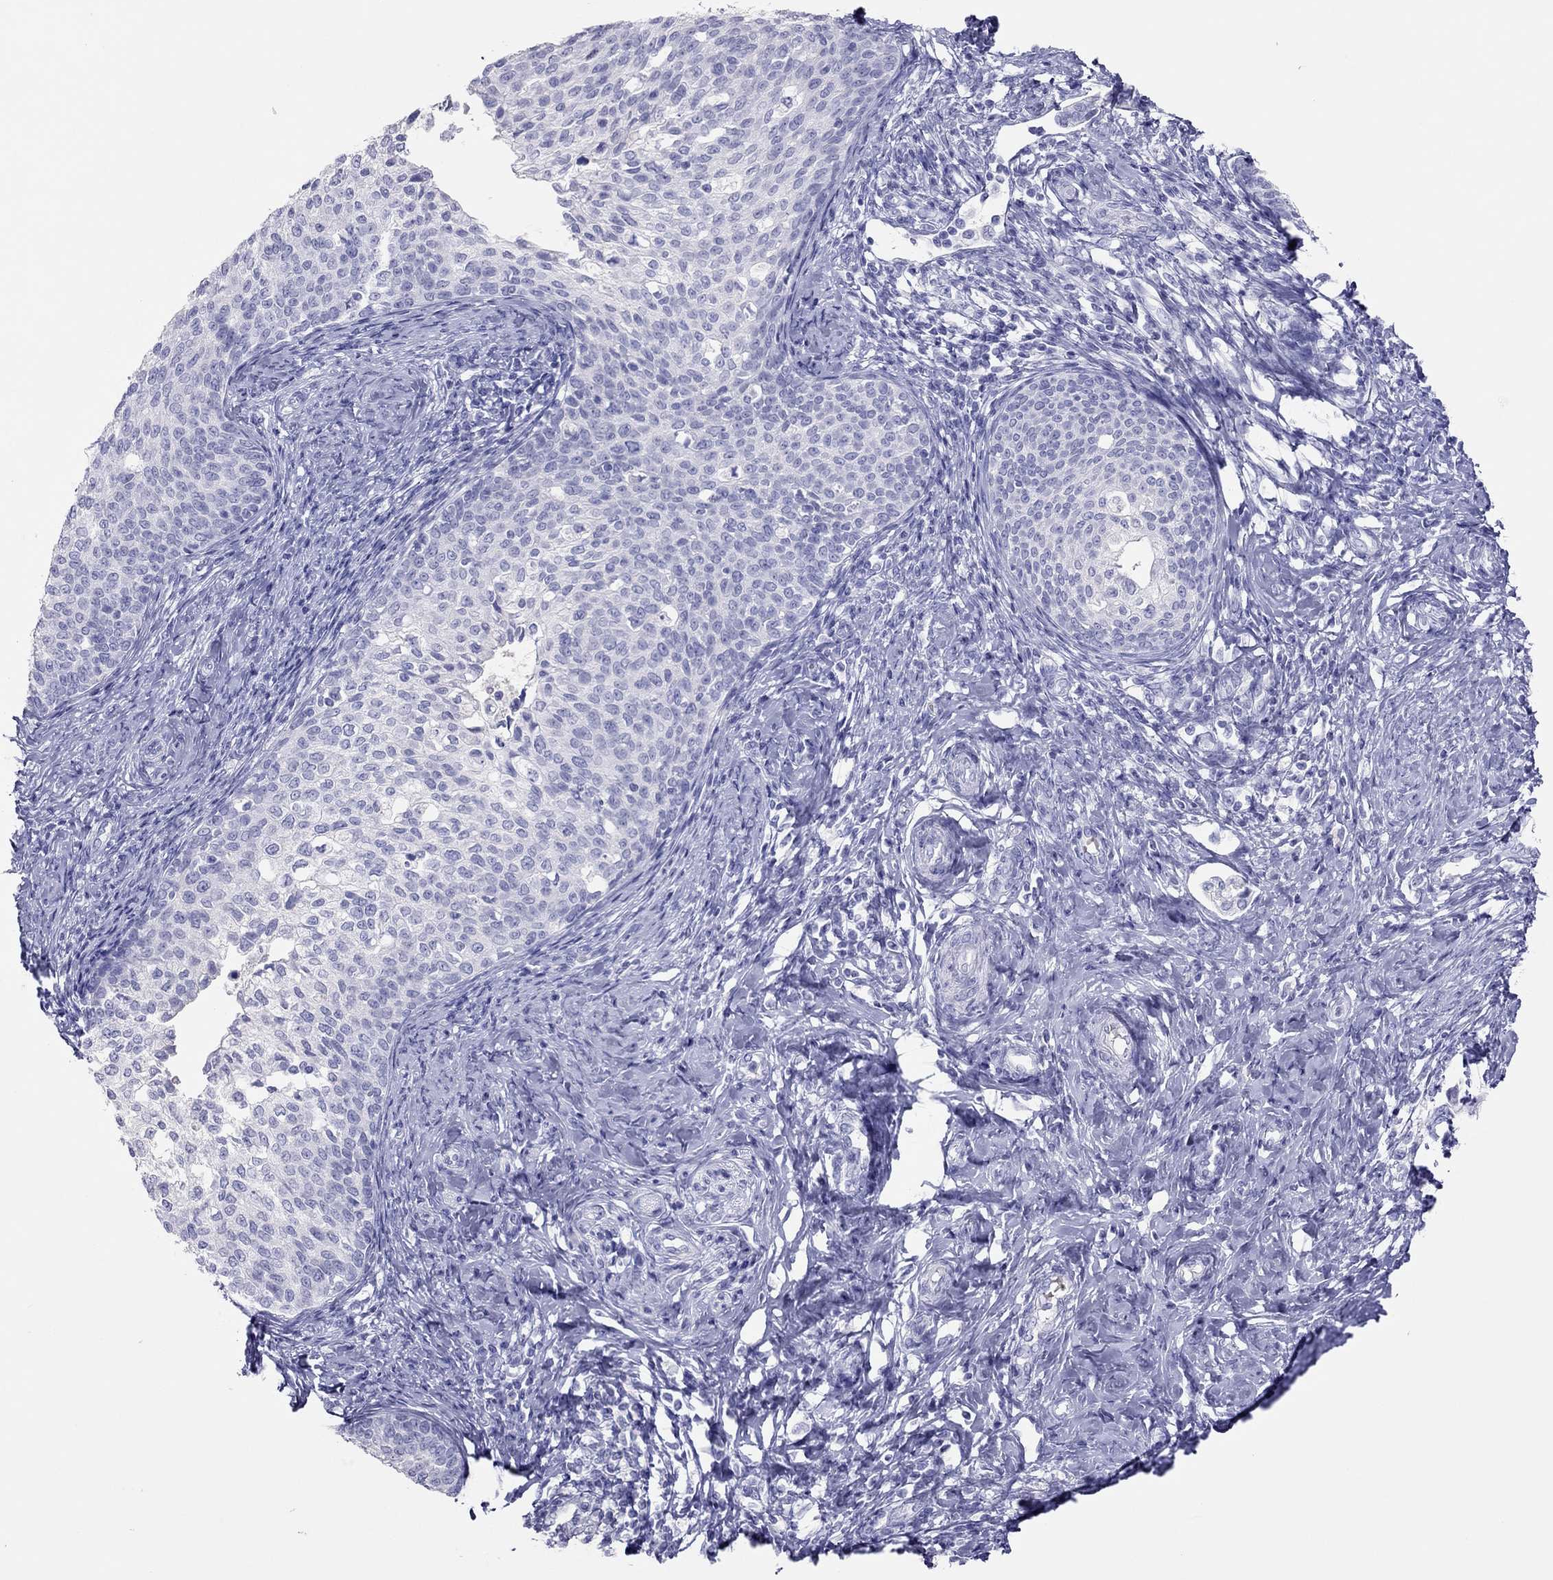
{"staining": {"intensity": "negative", "quantity": "none", "location": "none"}, "tissue": "cervical cancer", "cell_type": "Tumor cells", "image_type": "cancer", "snomed": [{"axis": "morphology", "description": "Squamous cell carcinoma, NOS"}, {"axis": "topography", "description": "Cervix"}], "caption": "There is no significant staining in tumor cells of cervical cancer (squamous cell carcinoma).", "gene": "TSHB", "patient": {"sex": "female", "age": 51}}